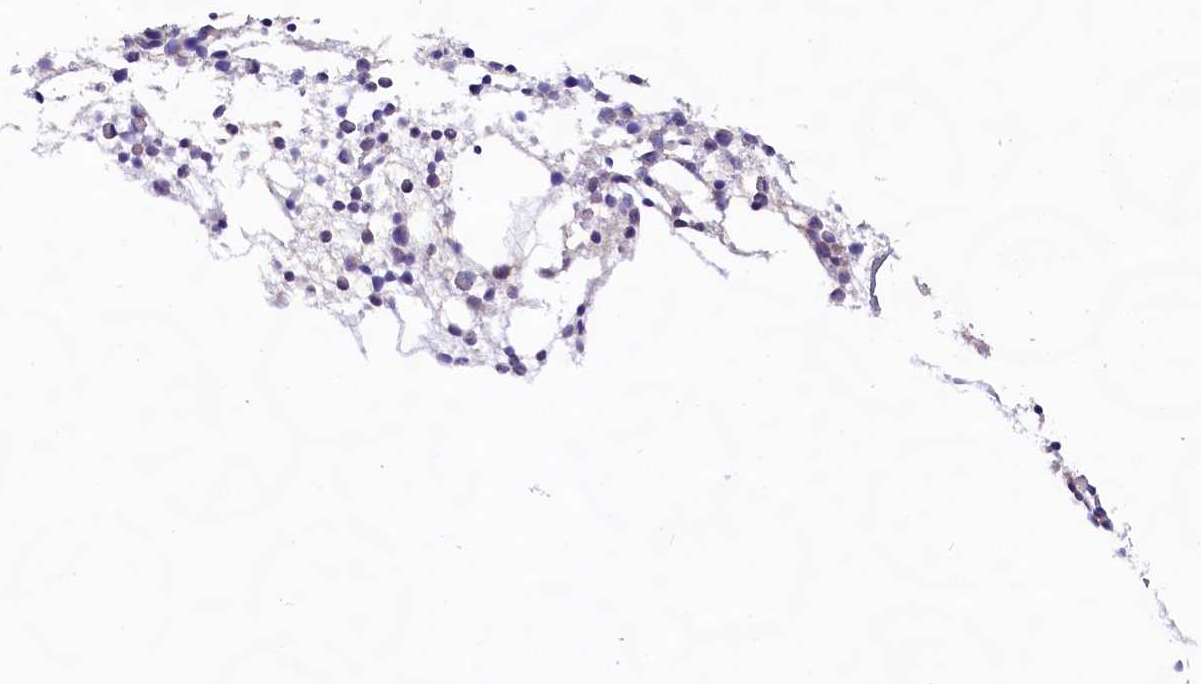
{"staining": {"intensity": "negative", "quantity": "none", "location": "none"}, "tissue": "bone marrow", "cell_type": "Hematopoietic cells", "image_type": "normal", "snomed": [{"axis": "morphology", "description": "Normal tissue, NOS"}, {"axis": "topography", "description": "Bone marrow"}], "caption": "DAB (3,3'-diaminobenzidine) immunohistochemical staining of benign bone marrow exhibits no significant staining in hematopoietic cells. (DAB (3,3'-diaminobenzidine) IHC with hematoxylin counter stain).", "gene": "VPS11", "patient": {"sex": "female", "age": 57}}